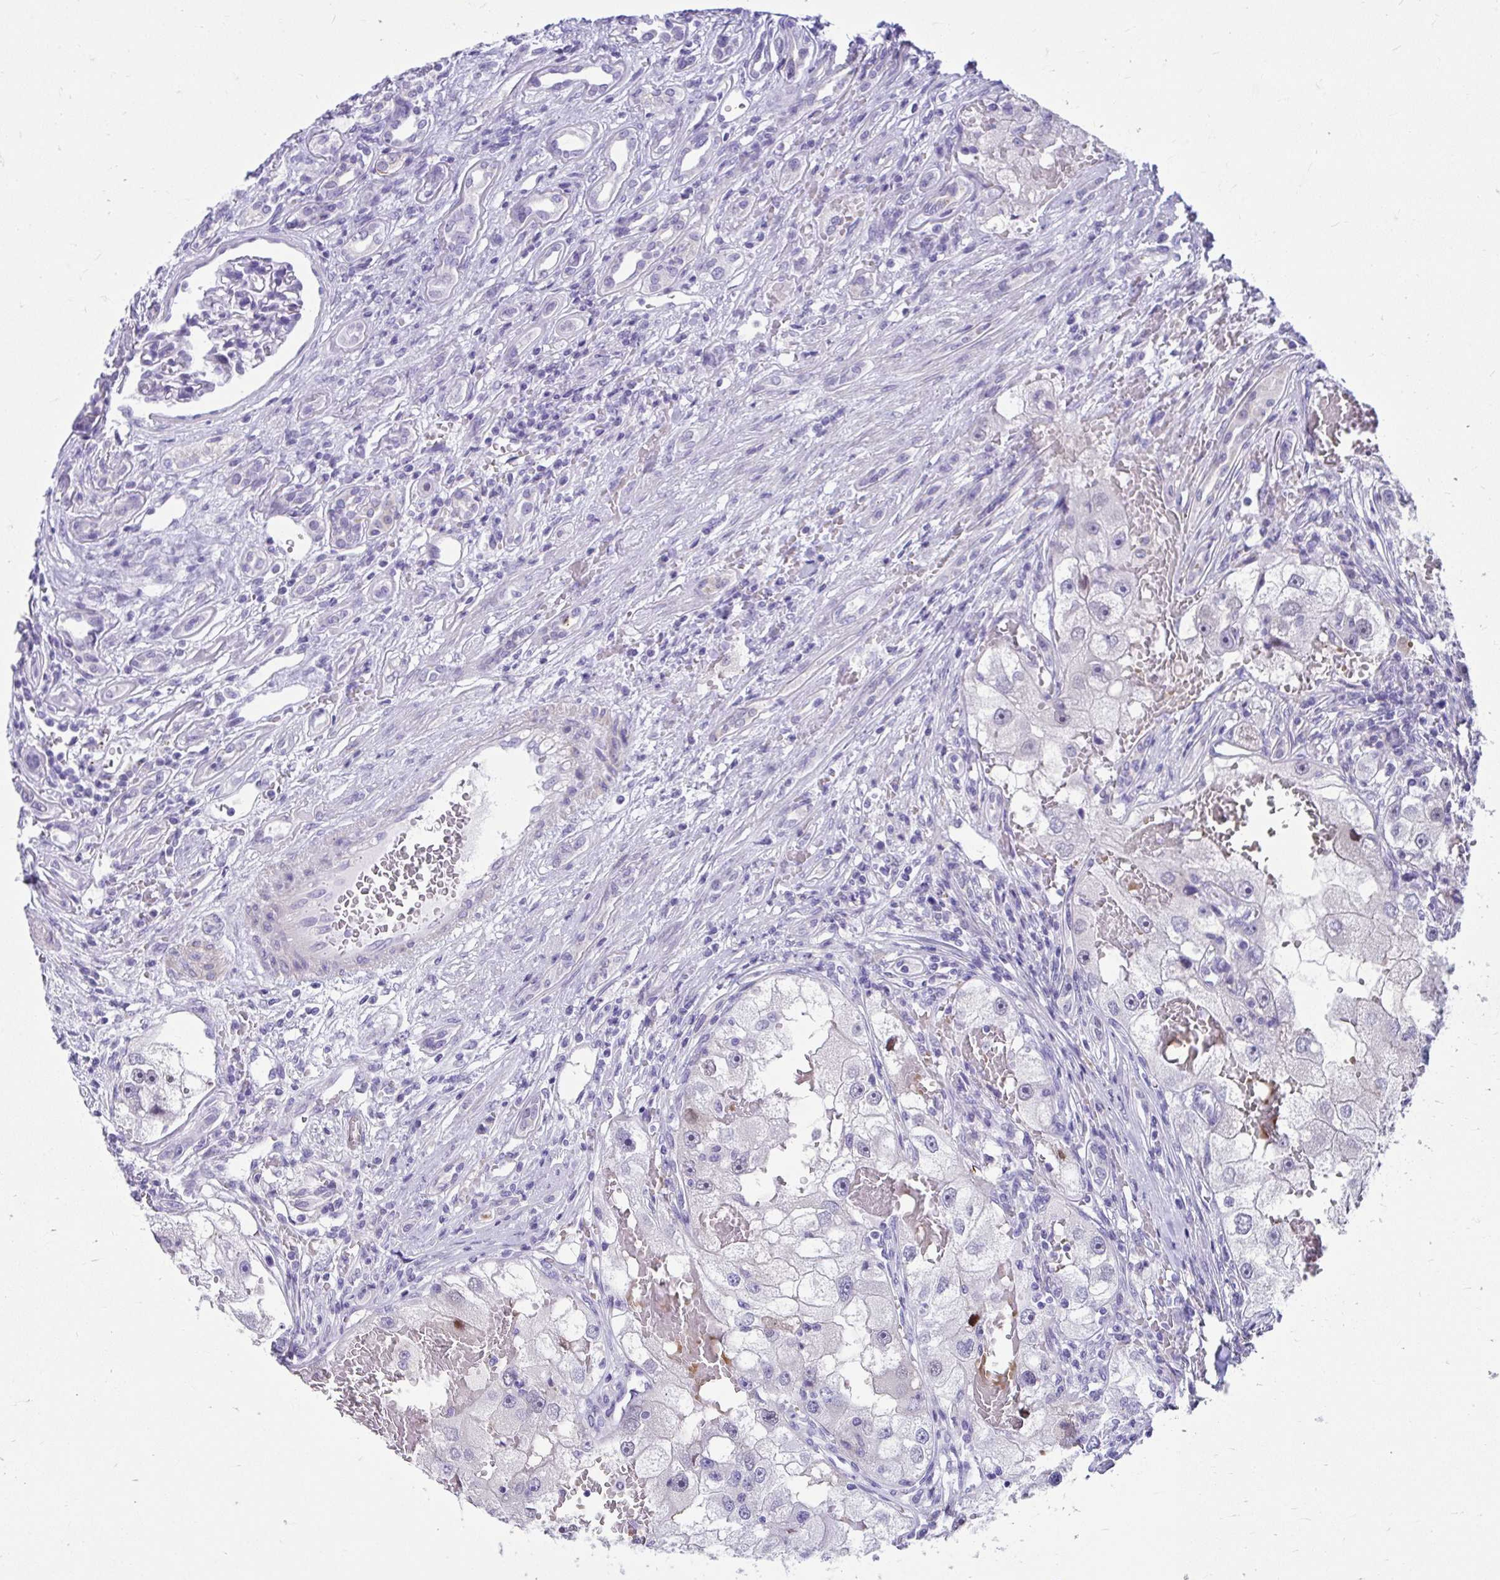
{"staining": {"intensity": "negative", "quantity": "none", "location": "none"}, "tissue": "renal cancer", "cell_type": "Tumor cells", "image_type": "cancer", "snomed": [{"axis": "morphology", "description": "Adenocarcinoma, NOS"}, {"axis": "topography", "description": "Kidney"}], "caption": "Protein analysis of renal cancer reveals no significant positivity in tumor cells. (DAB (3,3'-diaminobenzidine) IHC, high magnification).", "gene": "ISL1", "patient": {"sex": "male", "age": 63}}